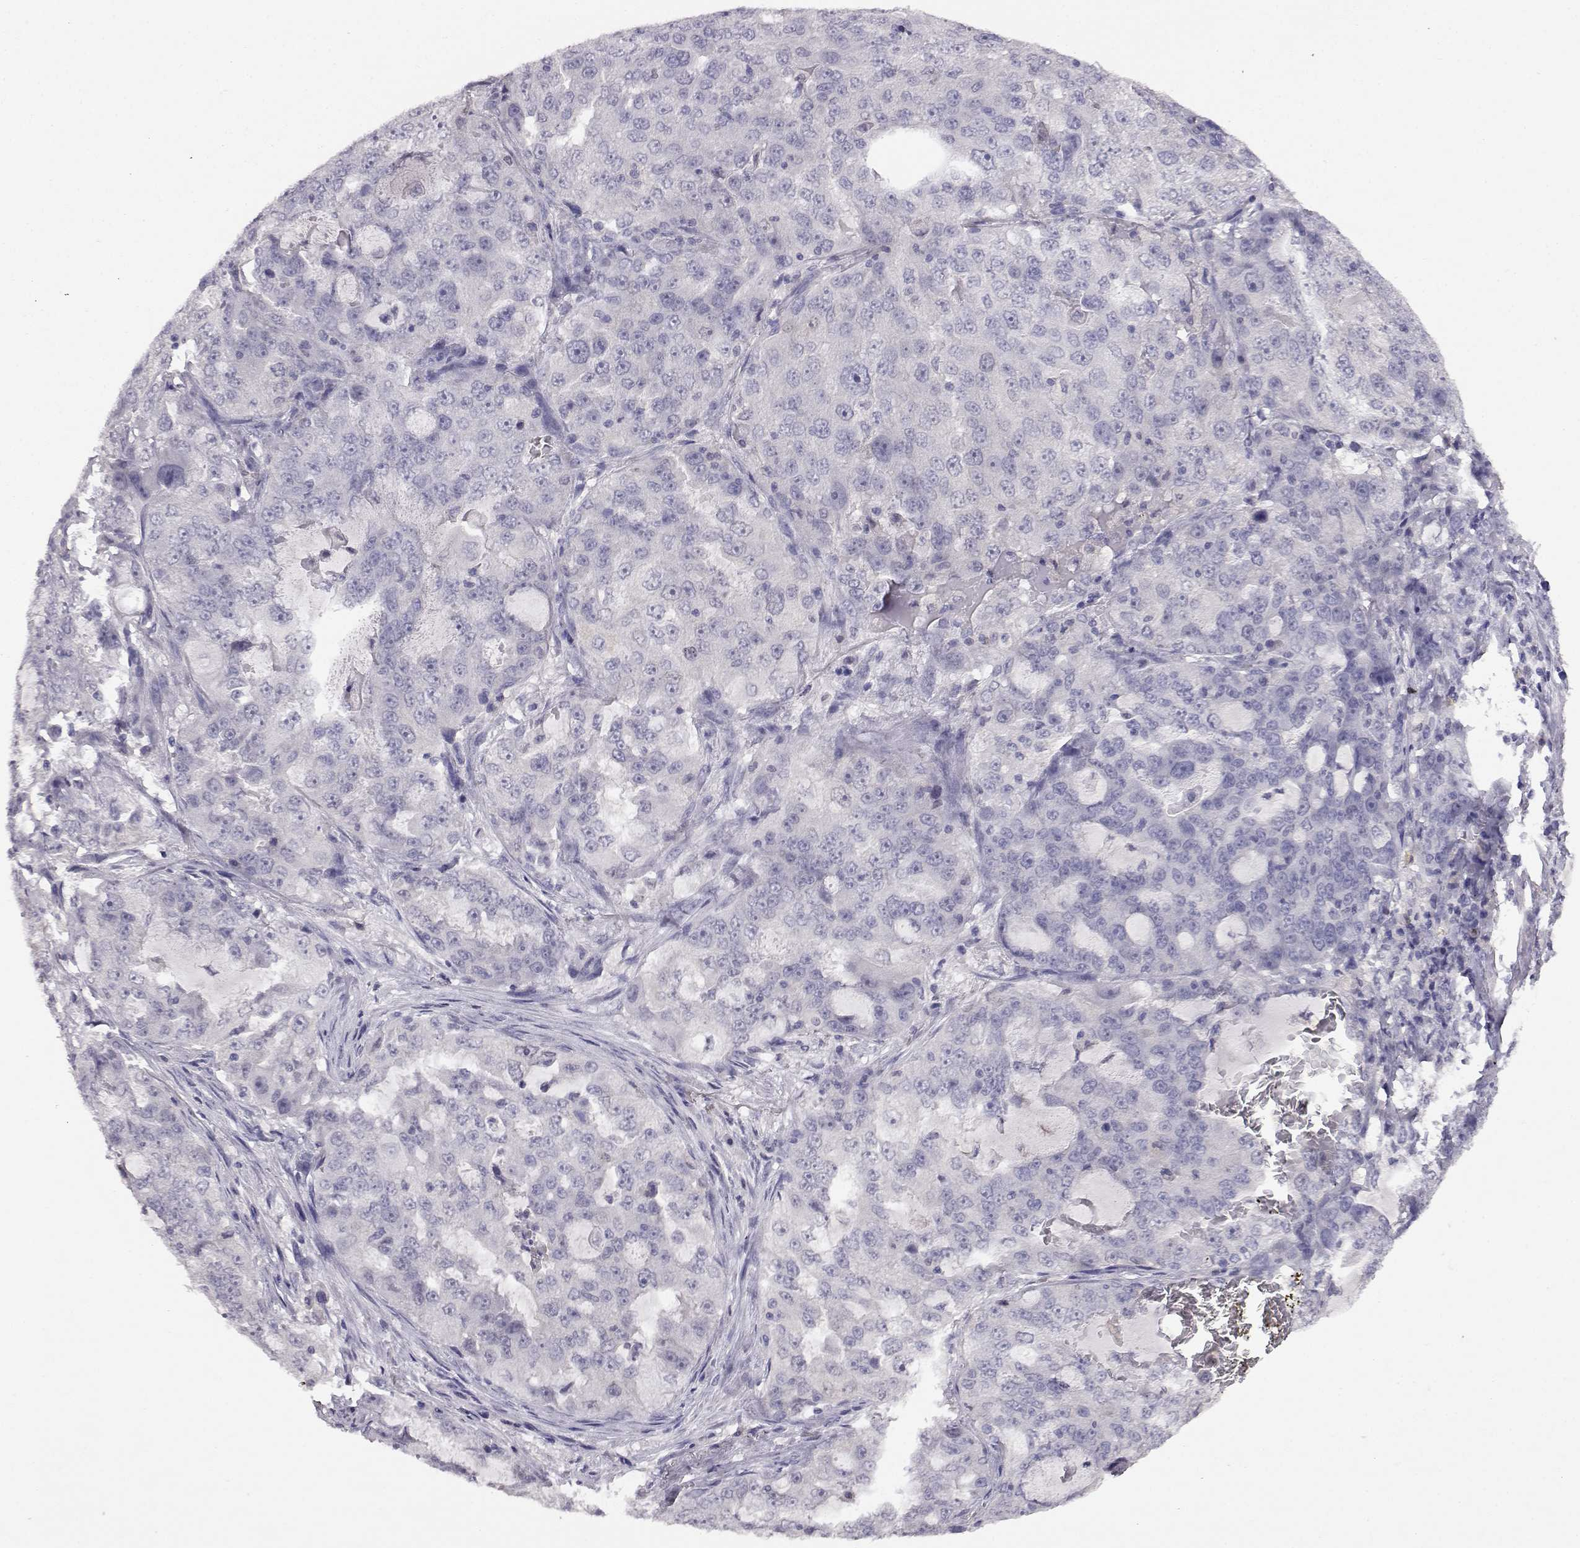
{"staining": {"intensity": "negative", "quantity": "none", "location": "none"}, "tissue": "lung cancer", "cell_type": "Tumor cells", "image_type": "cancer", "snomed": [{"axis": "morphology", "description": "Adenocarcinoma, NOS"}, {"axis": "topography", "description": "Lung"}], "caption": "Immunohistochemistry histopathology image of neoplastic tissue: lung cancer (adenocarcinoma) stained with DAB shows no significant protein positivity in tumor cells.", "gene": "AKR1B1", "patient": {"sex": "female", "age": 61}}